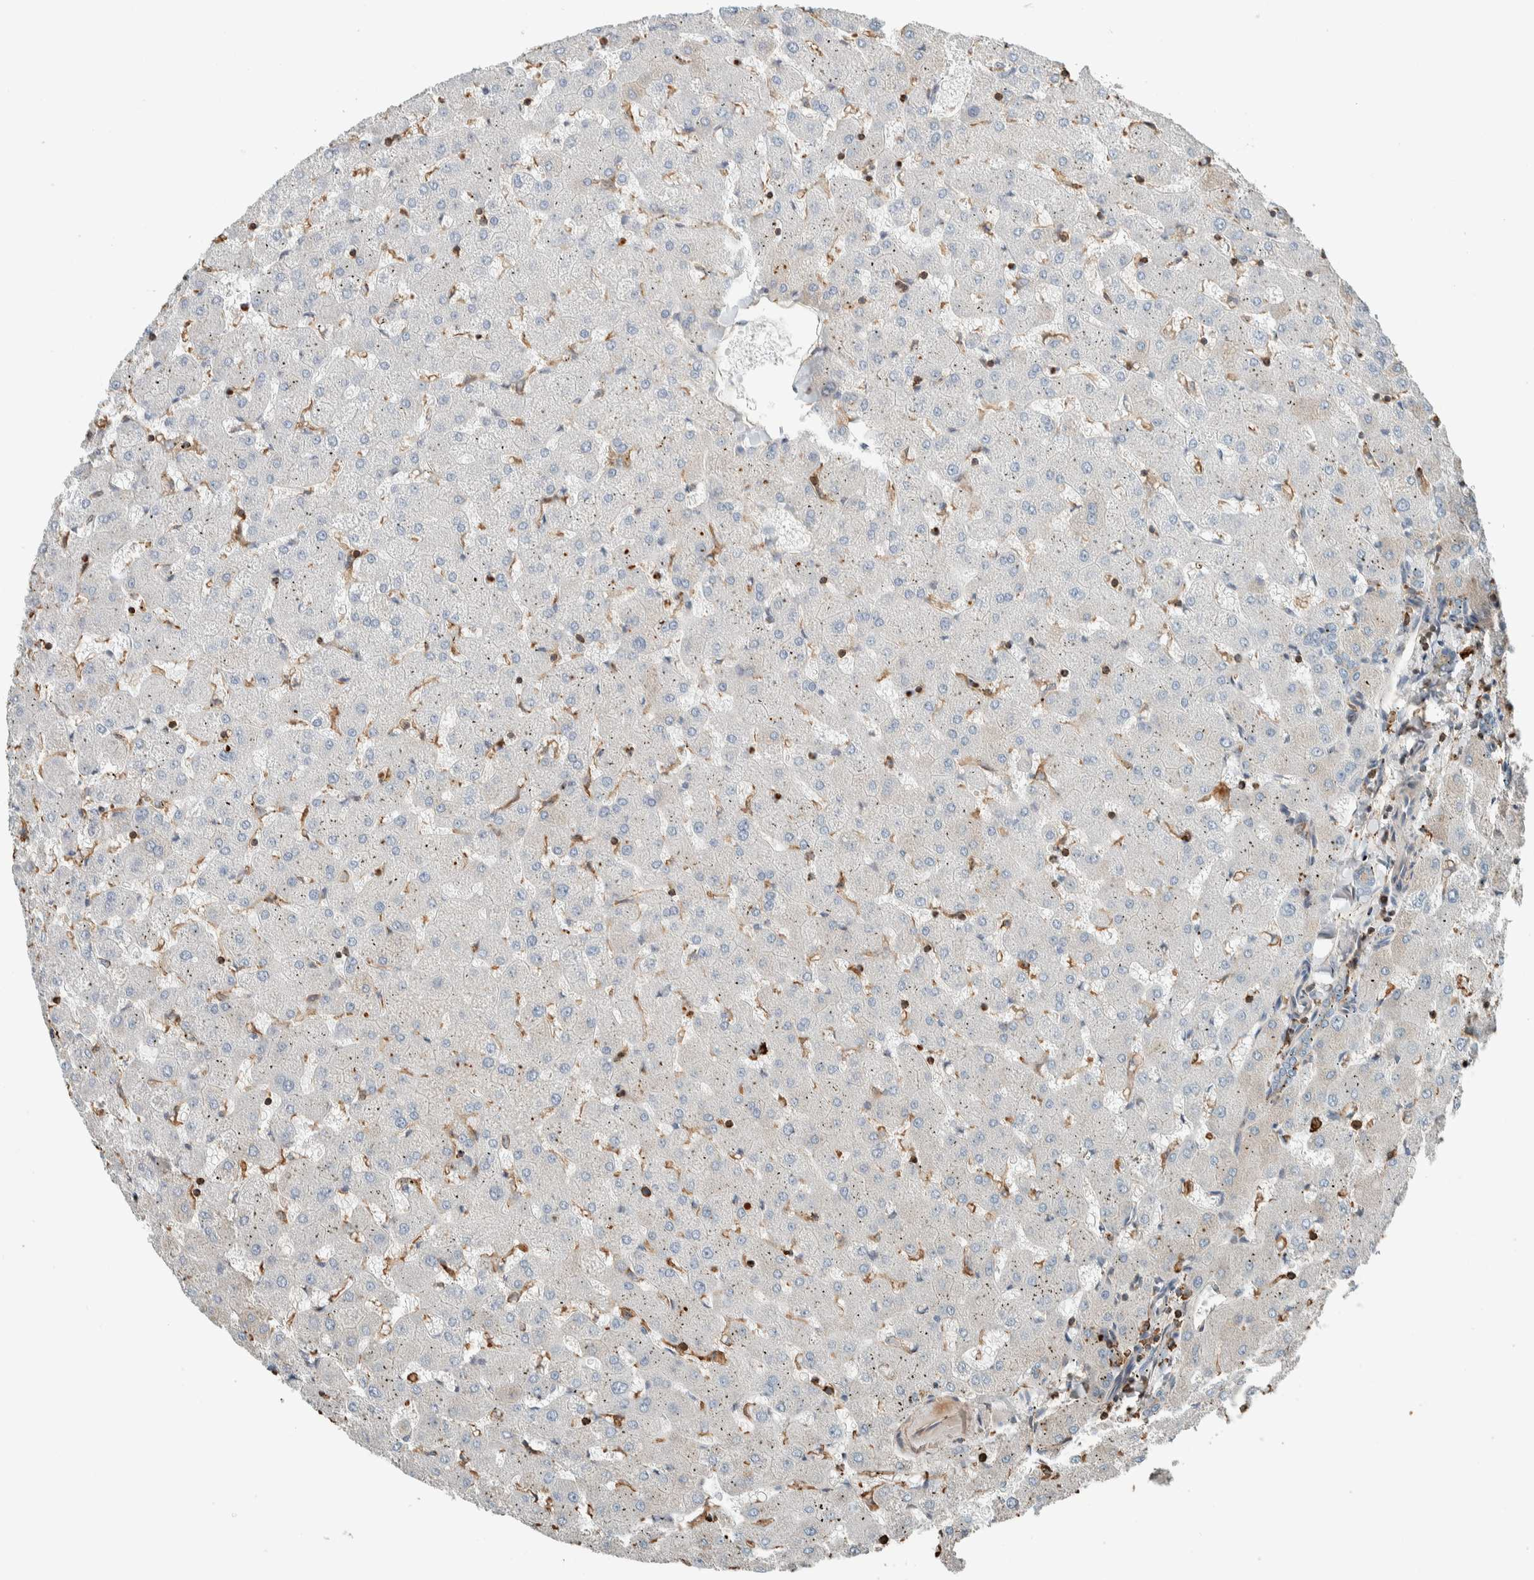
{"staining": {"intensity": "negative", "quantity": "none", "location": "none"}, "tissue": "liver", "cell_type": "Cholangiocytes", "image_type": "normal", "snomed": [{"axis": "morphology", "description": "Normal tissue, NOS"}, {"axis": "topography", "description": "Liver"}], "caption": "IHC histopathology image of normal liver: human liver stained with DAB exhibits no significant protein staining in cholangiocytes. (DAB (3,3'-diaminobenzidine) immunohistochemistry (IHC), high magnification).", "gene": "CTBP2", "patient": {"sex": "female", "age": 63}}